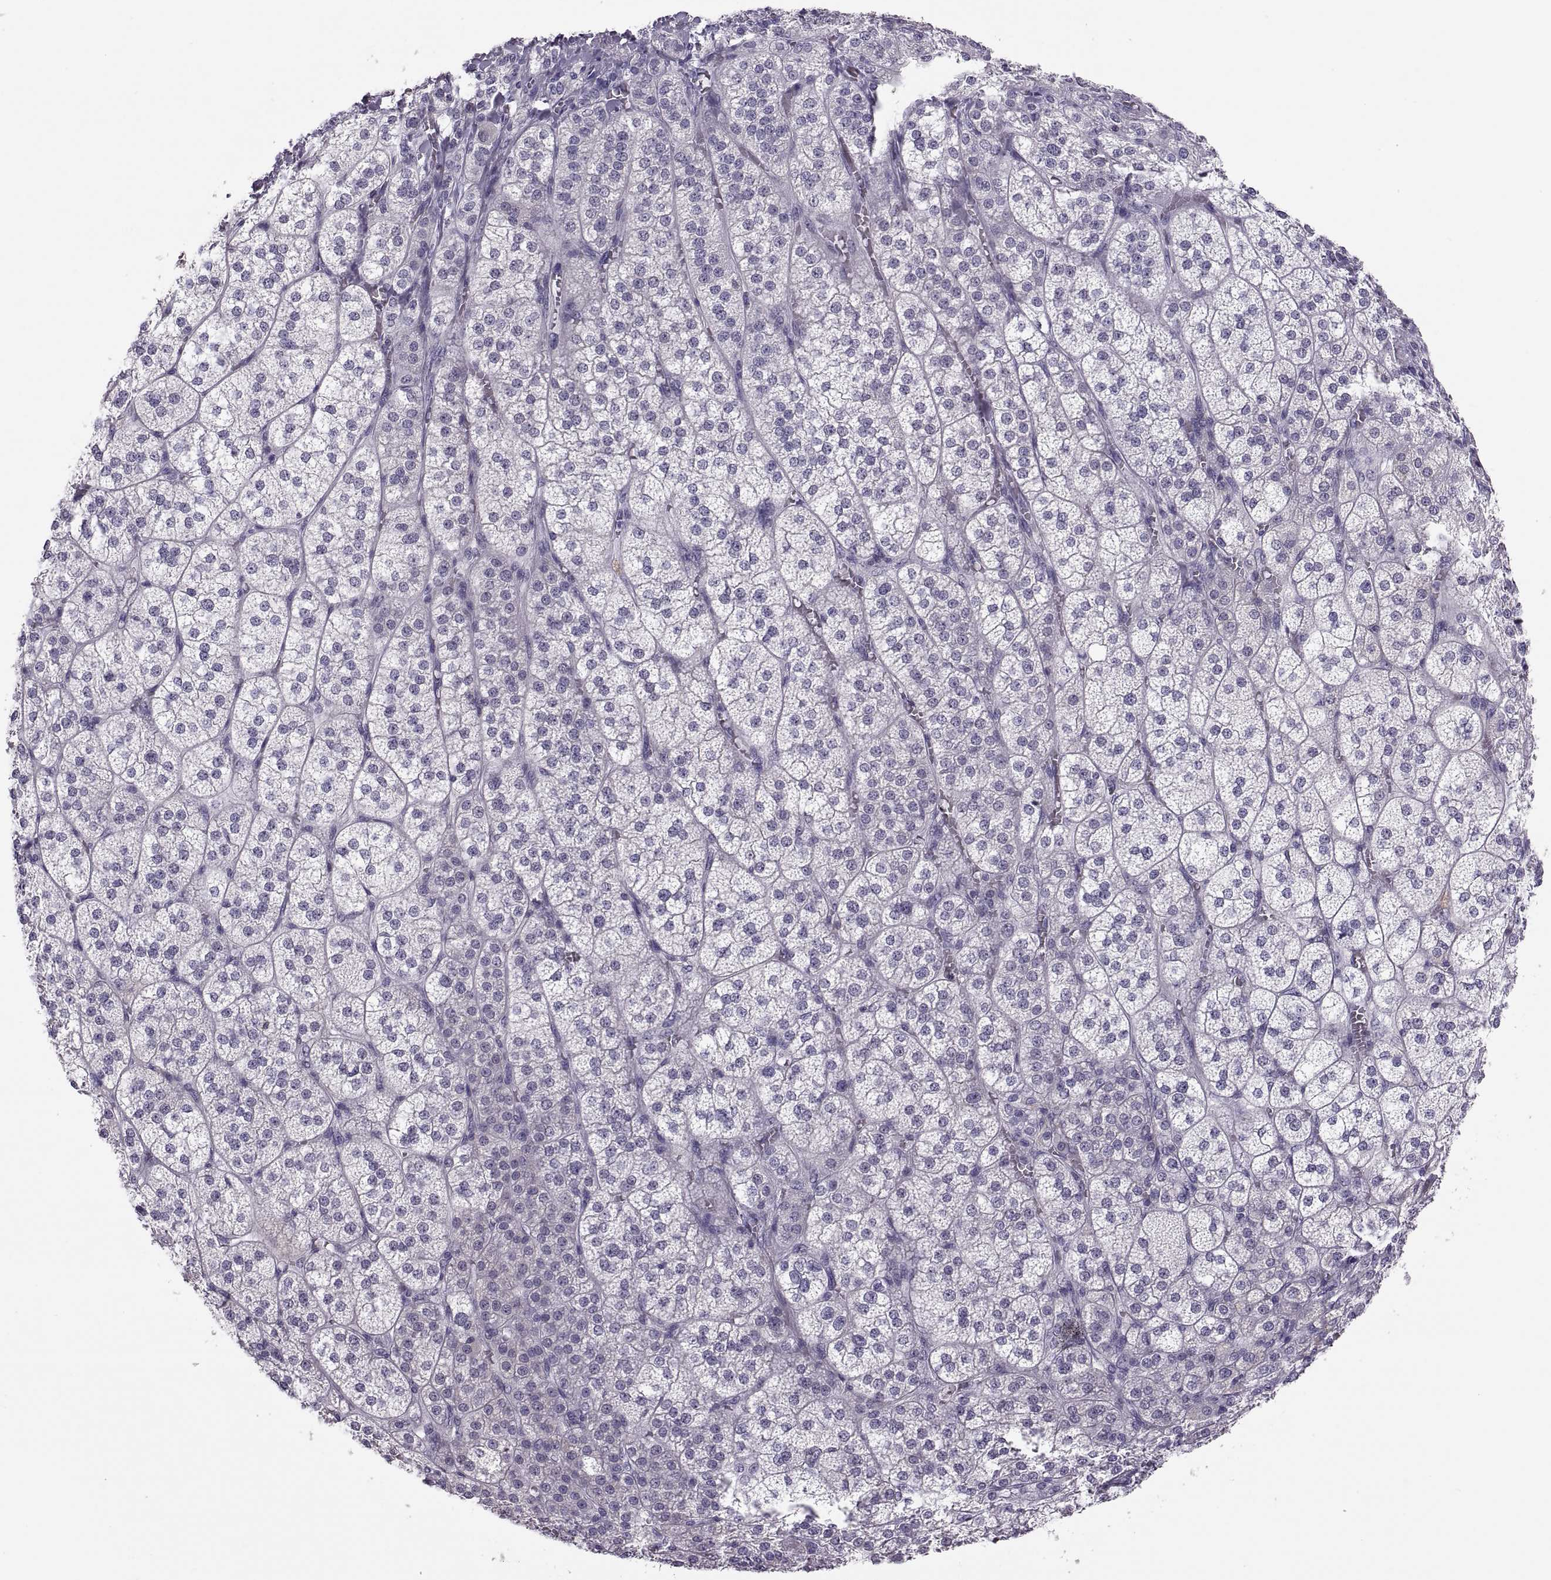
{"staining": {"intensity": "negative", "quantity": "none", "location": "none"}, "tissue": "adrenal gland", "cell_type": "Glandular cells", "image_type": "normal", "snomed": [{"axis": "morphology", "description": "Normal tissue, NOS"}, {"axis": "topography", "description": "Adrenal gland"}], "caption": "Immunohistochemical staining of unremarkable human adrenal gland reveals no significant positivity in glandular cells. Nuclei are stained in blue.", "gene": "TTC21A", "patient": {"sex": "female", "age": 60}}